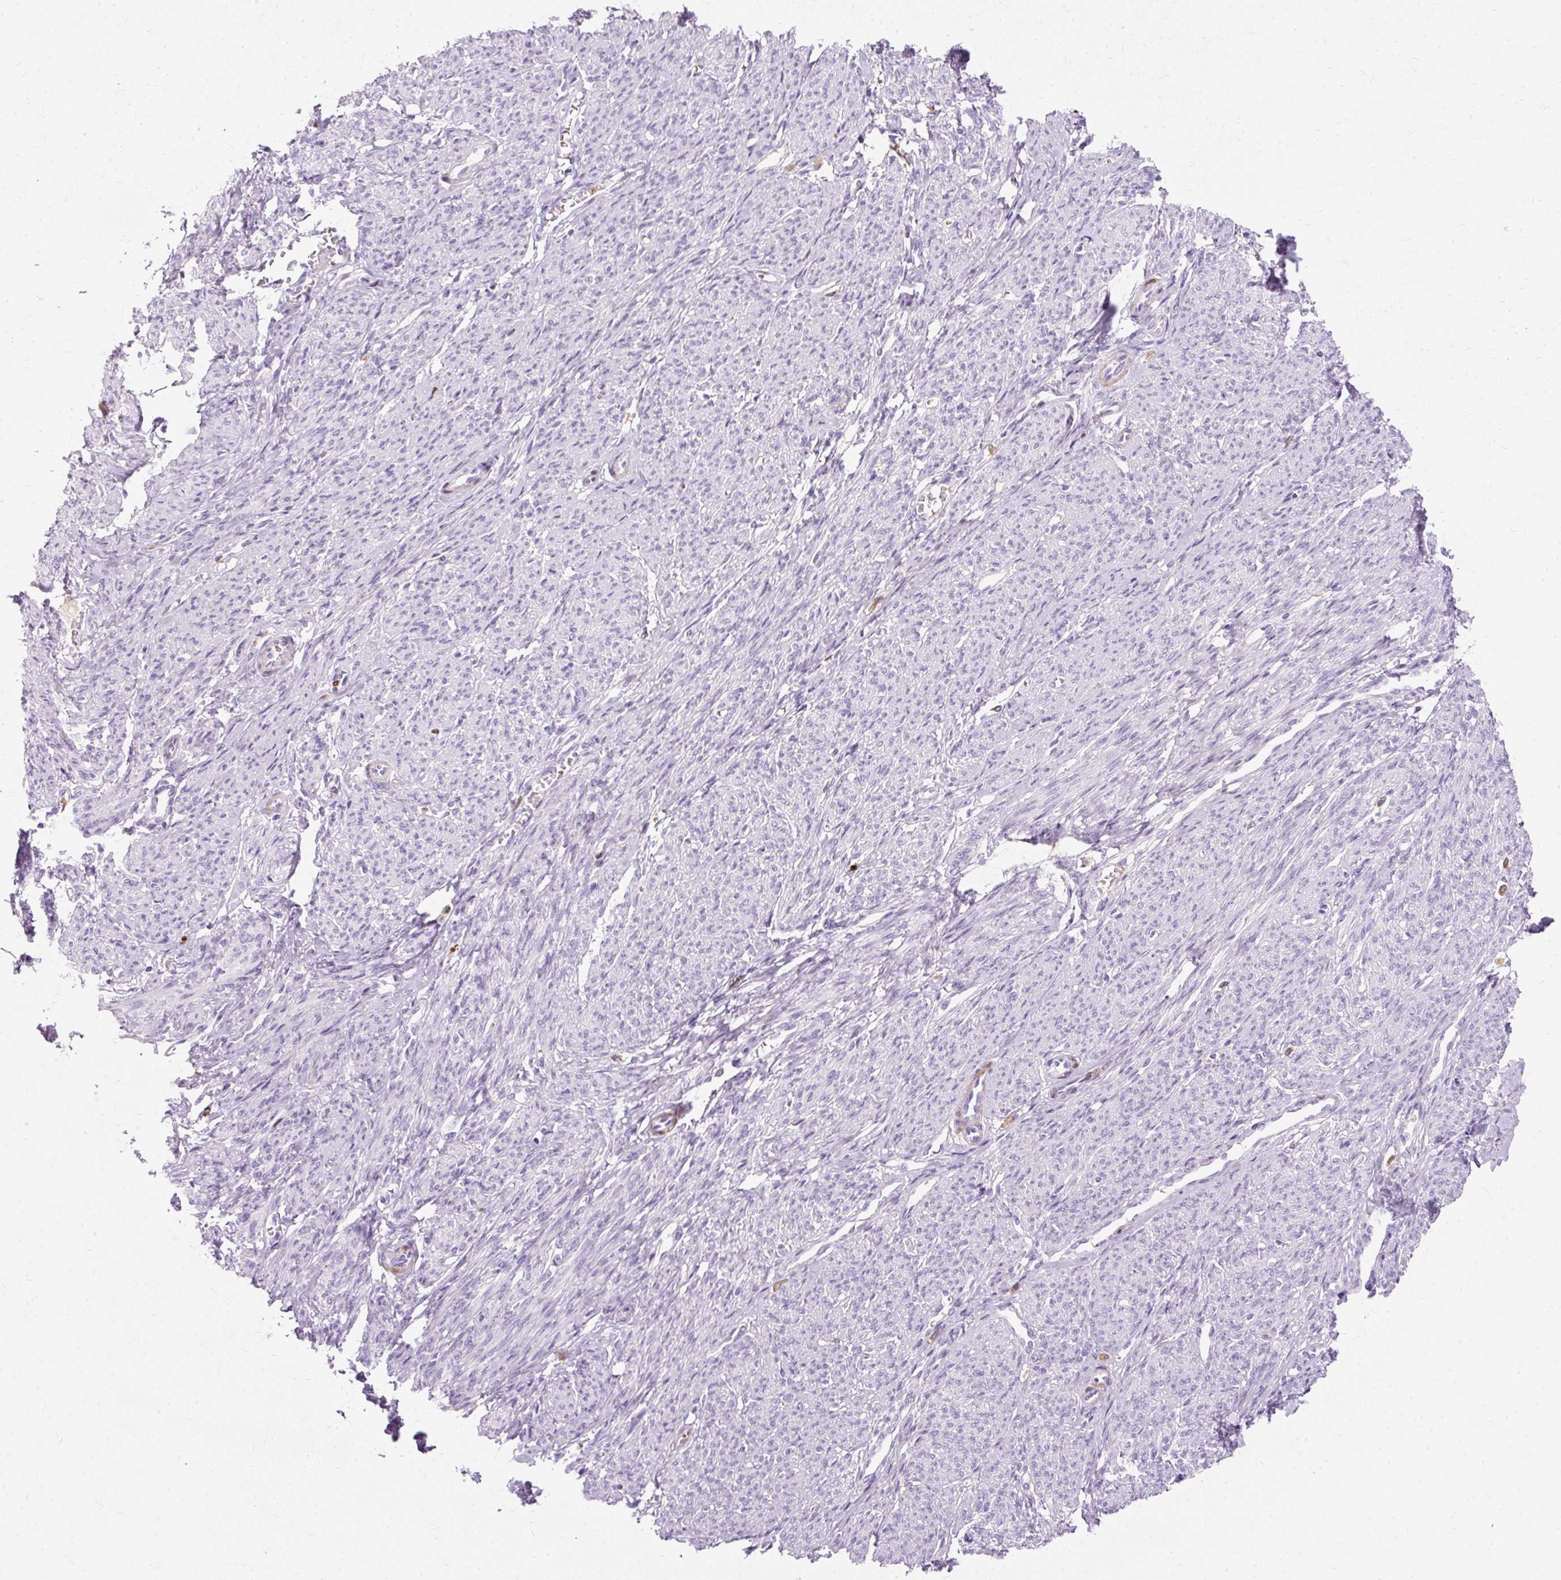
{"staining": {"intensity": "negative", "quantity": "none", "location": "none"}, "tissue": "smooth muscle", "cell_type": "Smooth muscle cells", "image_type": "normal", "snomed": [{"axis": "morphology", "description": "Normal tissue, NOS"}, {"axis": "topography", "description": "Smooth muscle"}], "caption": "Protein analysis of benign smooth muscle displays no significant positivity in smooth muscle cells. (Brightfield microscopy of DAB (3,3'-diaminobenzidine) immunohistochemistry at high magnification).", "gene": "DEFA1B", "patient": {"sex": "female", "age": 65}}